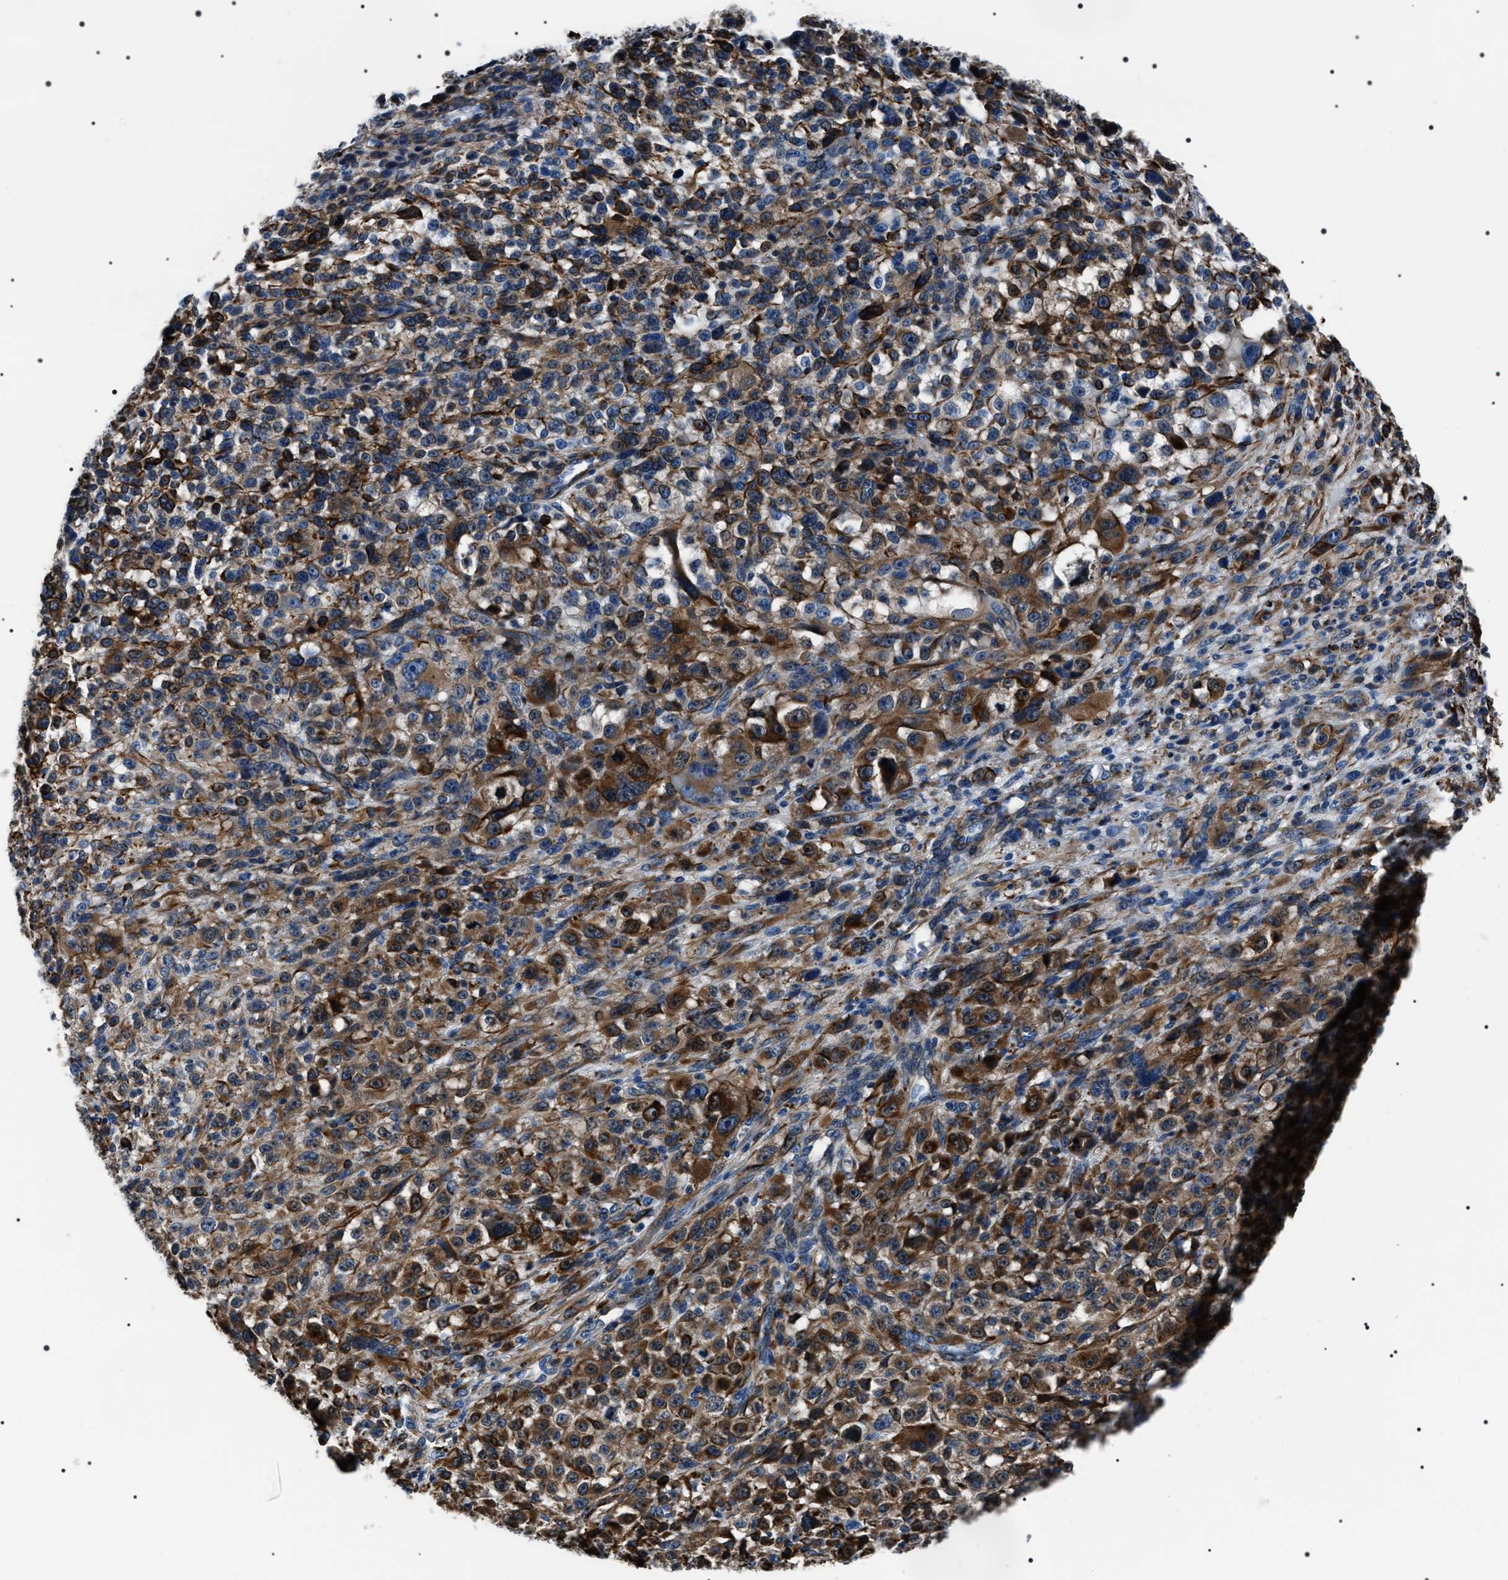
{"staining": {"intensity": "strong", "quantity": "25%-75%", "location": "cytoplasmic/membranous"}, "tissue": "melanoma", "cell_type": "Tumor cells", "image_type": "cancer", "snomed": [{"axis": "morphology", "description": "Malignant melanoma, NOS"}, {"axis": "topography", "description": "Skin"}], "caption": "Immunohistochemical staining of melanoma exhibits strong cytoplasmic/membranous protein positivity in approximately 25%-75% of tumor cells.", "gene": "BAG2", "patient": {"sex": "female", "age": 55}}